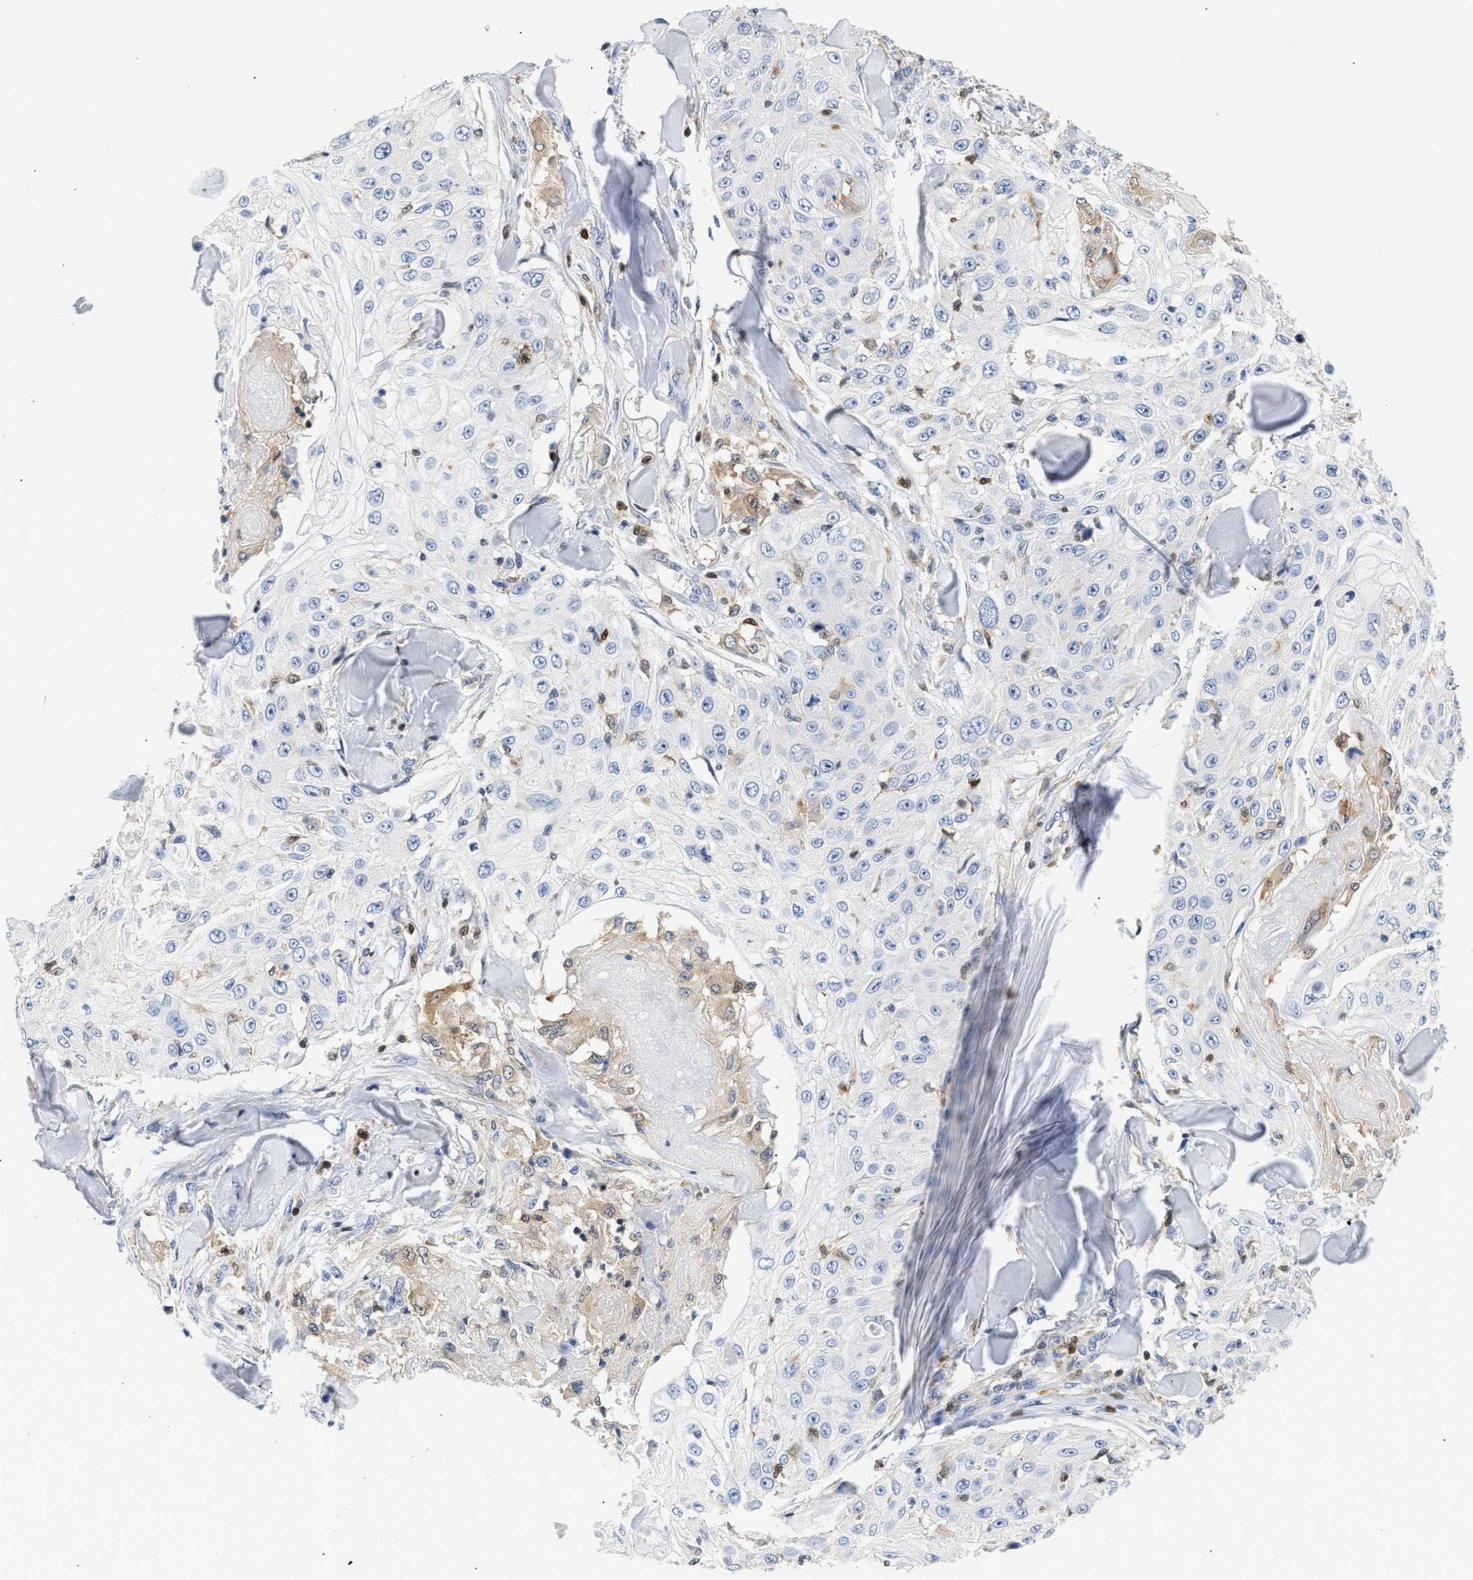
{"staining": {"intensity": "weak", "quantity": "<25%", "location": "cytoplasmic/membranous"}, "tissue": "skin cancer", "cell_type": "Tumor cells", "image_type": "cancer", "snomed": [{"axis": "morphology", "description": "Squamous cell carcinoma, NOS"}, {"axis": "topography", "description": "Skin"}], "caption": "This is an immunohistochemistry (IHC) image of skin cancer. There is no staining in tumor cells.", "gene": "SLIT2", "patient": {"sex": "male", "age": 86}}